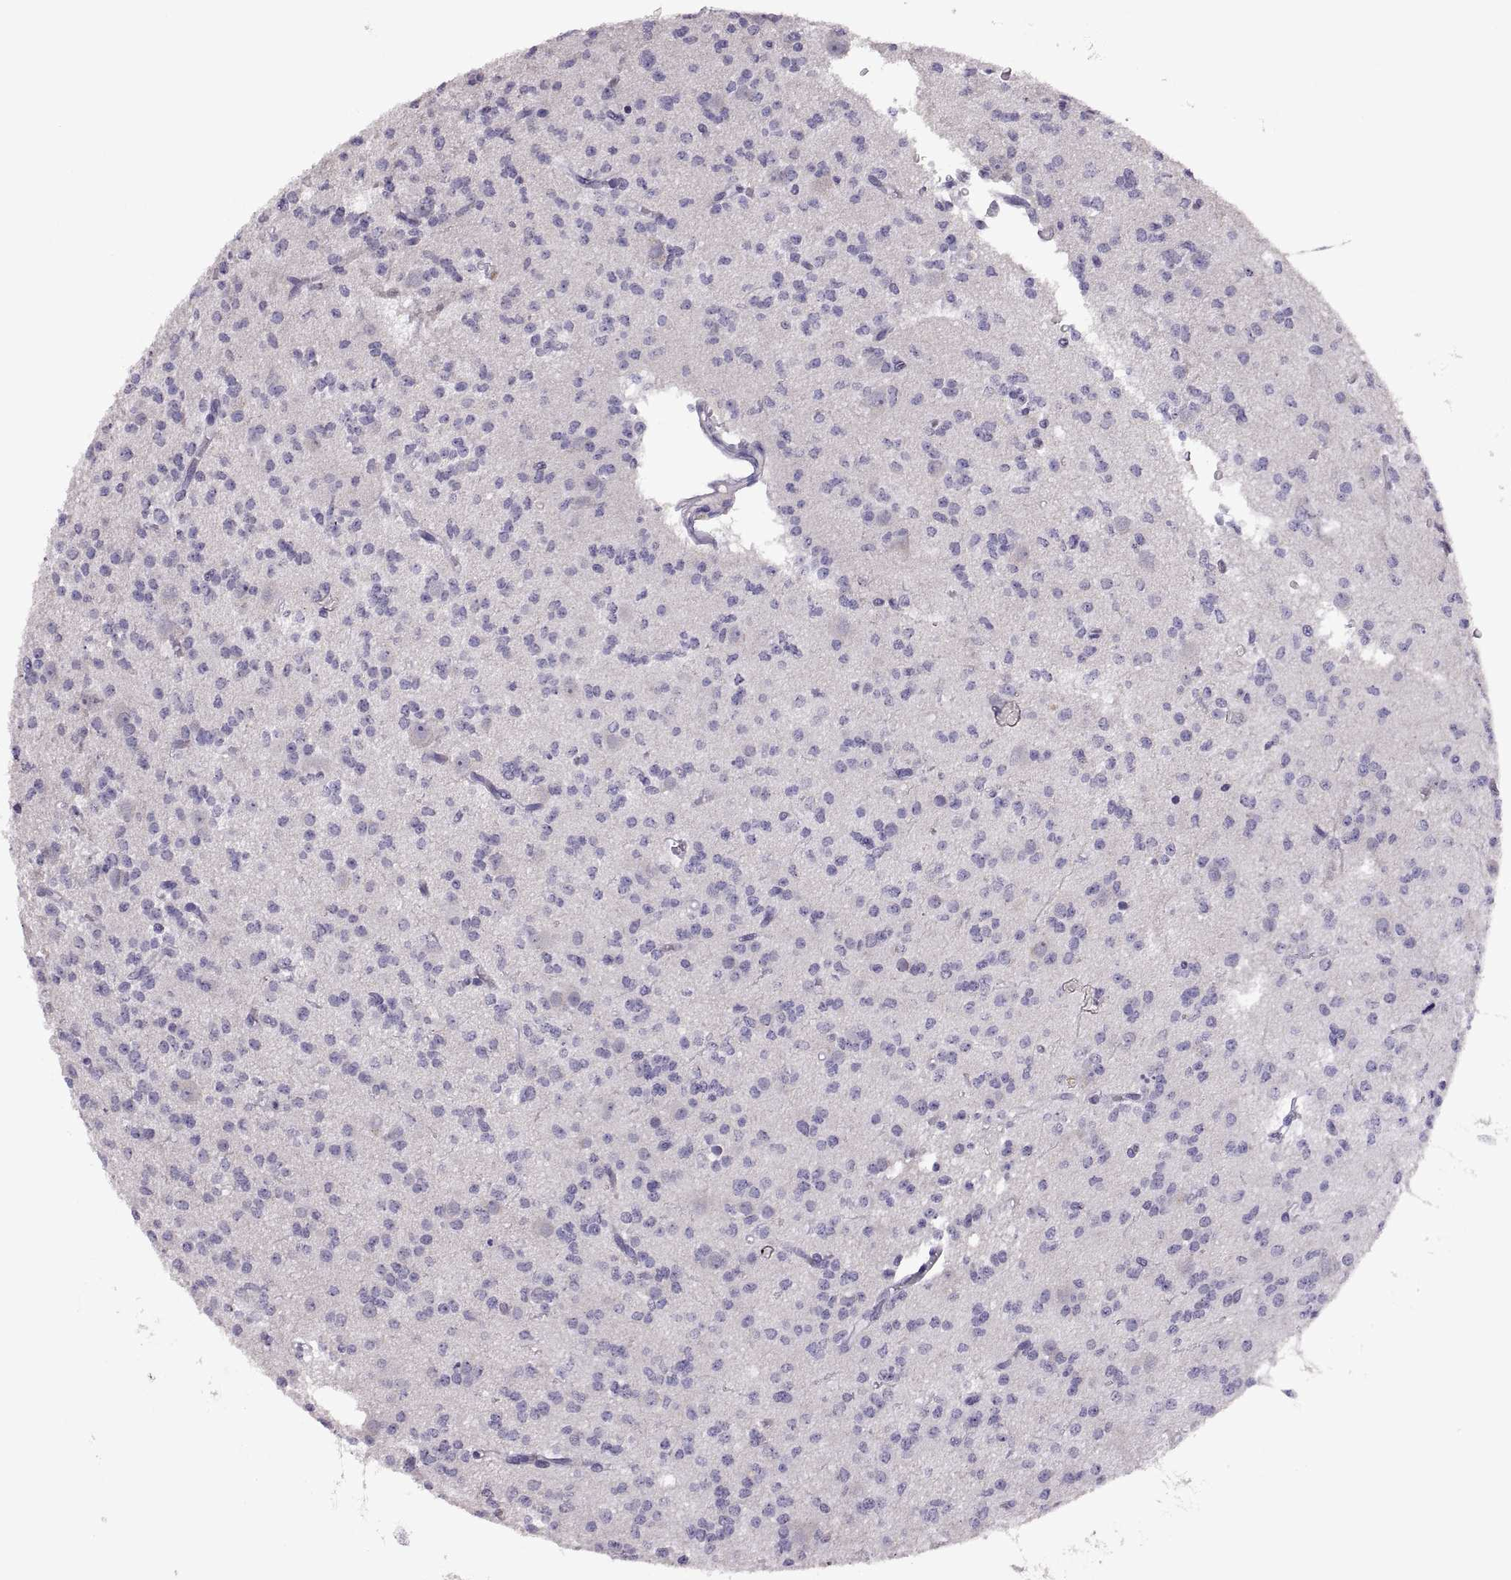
{"staining": {"intensity": "negative", "quantity": "none", "location": "none"}, "tissue": "glioma", "cell_type": "Tumor cells", "image_type": "cancer", "snomed": [{"axis": "morphology", "description": "Glioma, malignant, Low grade"}, {"axis": "topography", "description": "Brain"}], "caption": "Immunohistochemistry (IHC) of glioma demonstrates no staining in tumor cells.", "gene": "TBX19", "patient": {"sex": "male", "age": 27}}